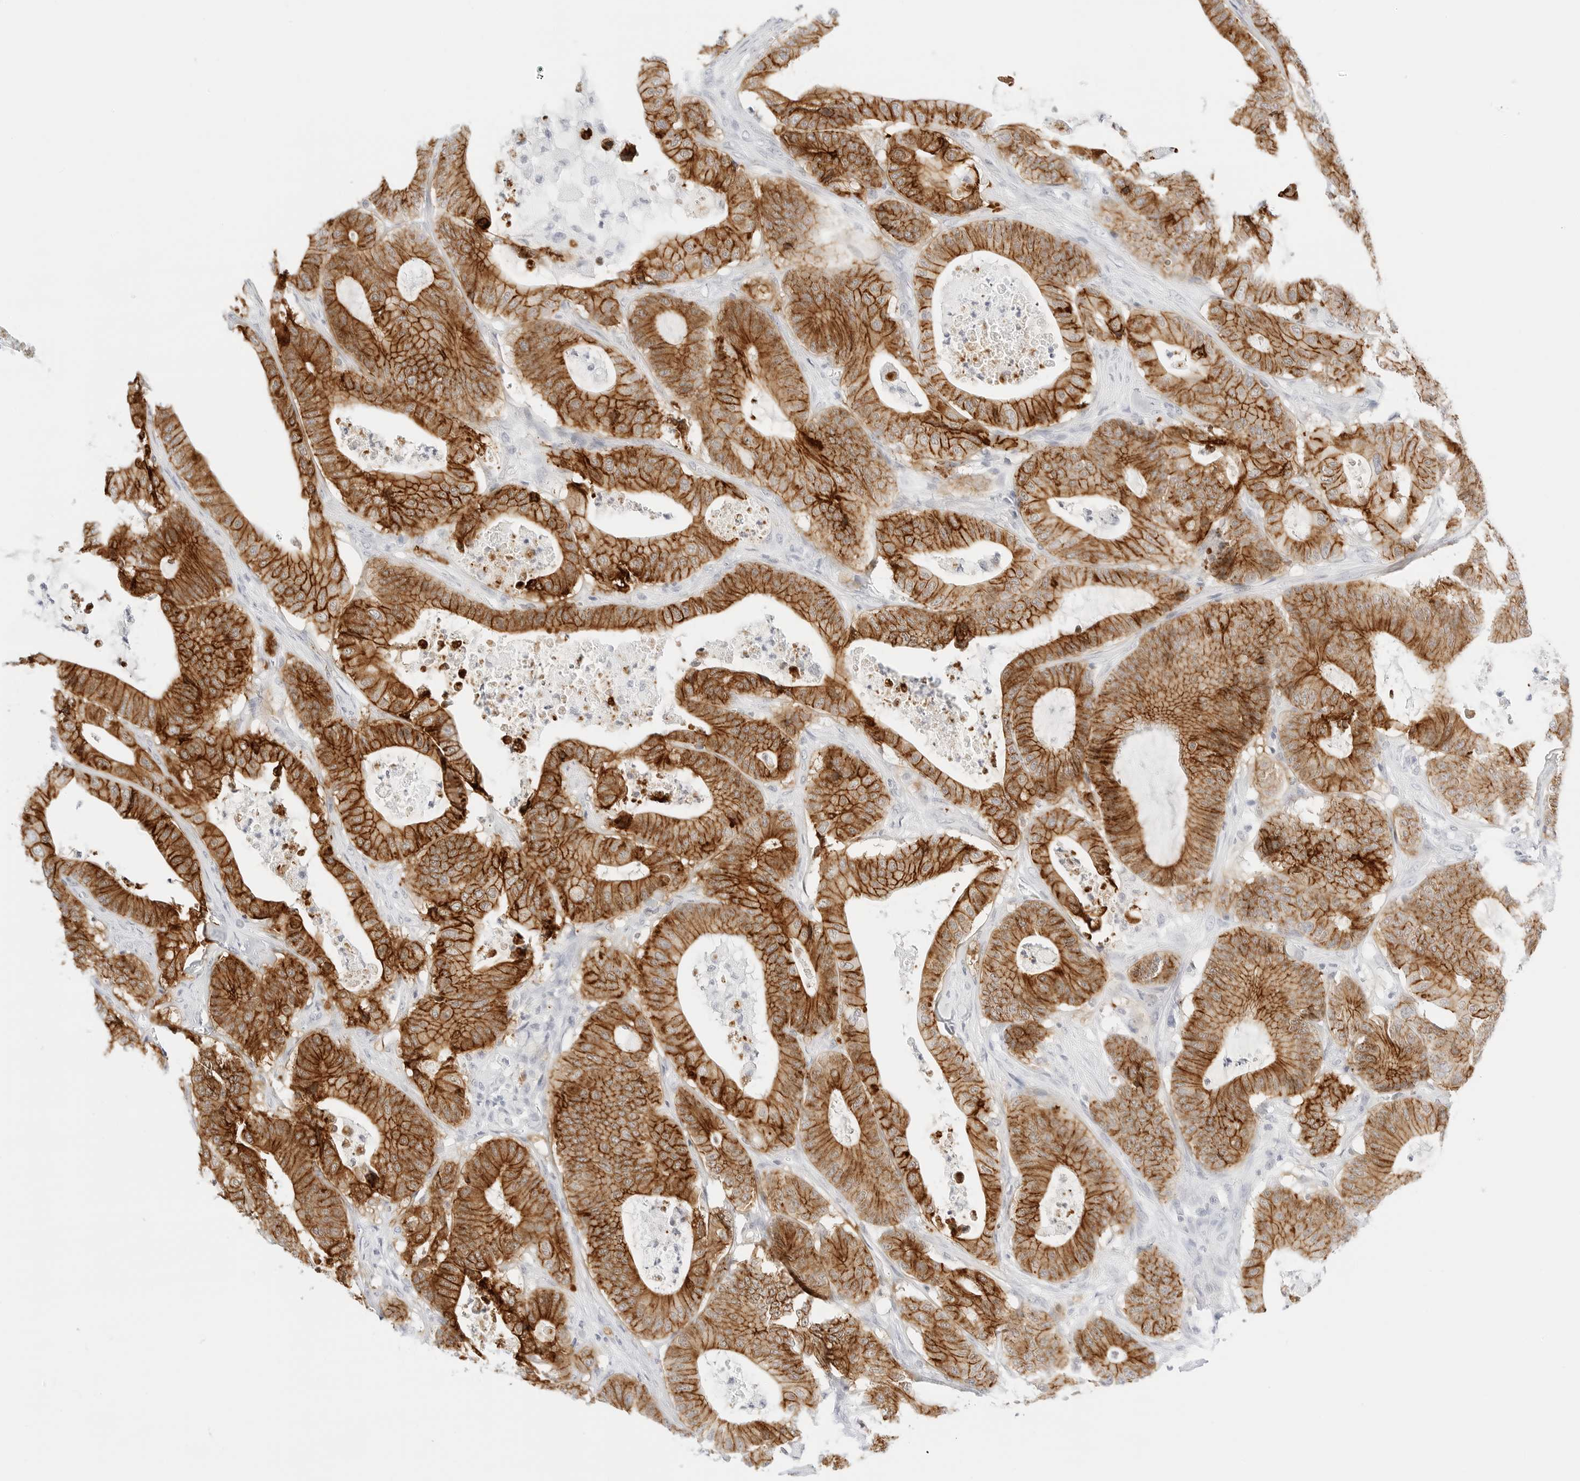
{"staining": {"intensity": "strong", "quantity": ">75%", "location": "cytoplasmic/membranous"}, "tissue": "colorectal cancer", "cell_type": "Tumor cells", "image_type": "cancer", "snomed": [{"axis": "morphology", "description": "Adenocarcinoma, NOS"}, {"axis": "topography", "description": "Colon"}], "caption": "Immunohistochemical staining of colorectal cancer reveals high levels of strong cytoplasmic/membranous protein positivity in about >75% of tumor cells.", "gene": "CDH1", "patient": {"sex": "female", "age": 84}}